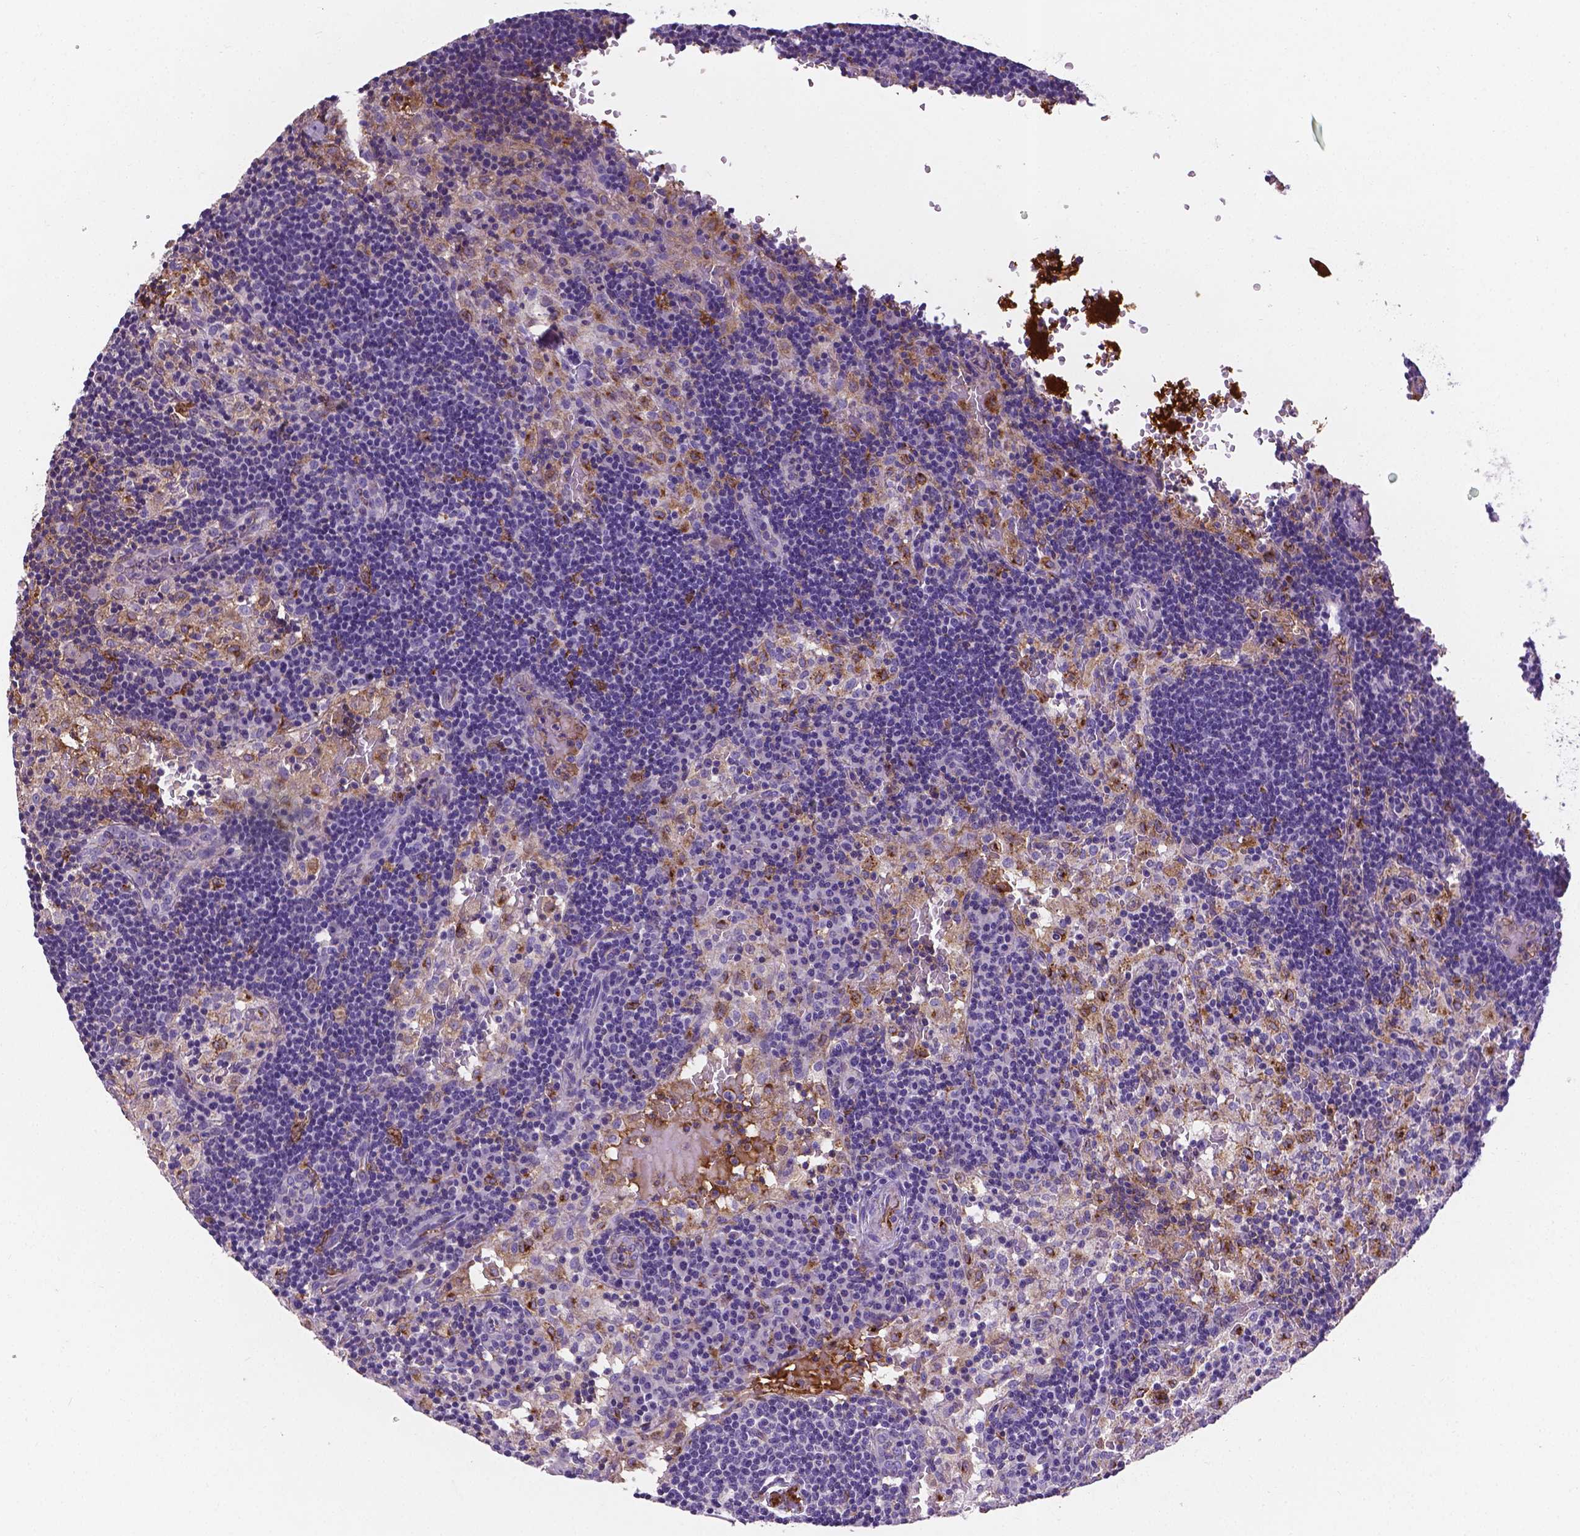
{"staining": {"intensity": "negative", "quantity": "none", "location": "none"}, "tissue": "lymph node", "cell_type": "Germinal center cells", "image_type": "normal", "snomed": [{"axis": "morphology", "description": "Normal tissue, NOS"}, {"axis": "topography", "description": "Lymph node"}], "caption": "Protein analysis of unremarkable lymph node exhibits no significant staining in germinal center cells. (Immunohistochemistry (ihc), brightfield microscopy, high magnification).", "gene": "APOE", "patient": {"sex": "male", "age": 62}}